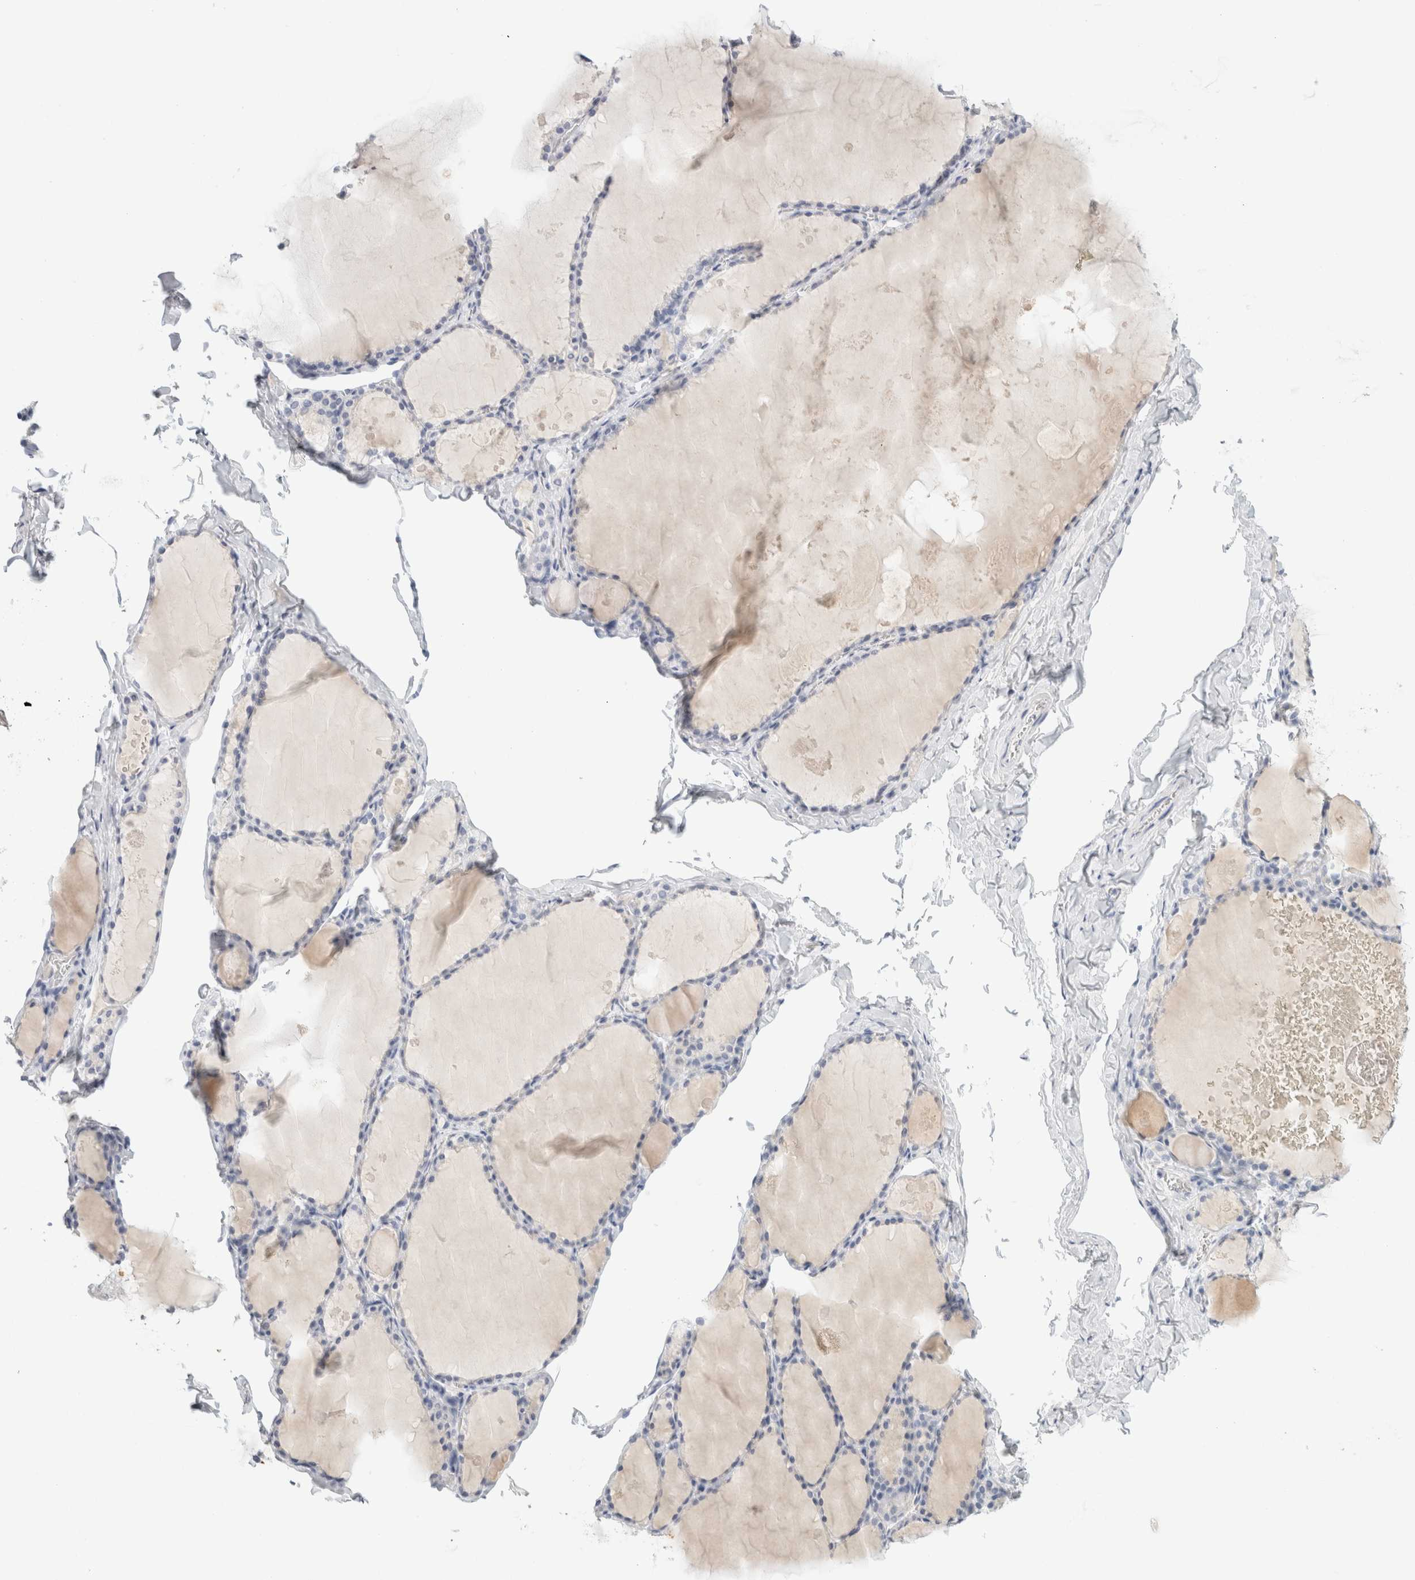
{"staining": {"intensity": "negative", "quantity": "none", "location": "none"}, "tissue": "thyroid gland", "cell_type": "Glandular cells", "image_type": "normal", "snomed": [{"axis": "morphology", "description": "Normal tissue, NOS"}, {"axis": "topography", "description": "Thyroid gland"}], "caption": "Immunohistochemical staining of unremarkable thyroid gland demonstrates no significant staining in glandular cells. Brightfield microscopy of immunohistochemistry stained with DAB (3,3'-diaminobenzidine) (brown) and hematoxylin (blue), captured at high magnification.", "gene": "RTN4", "patient": {"sex": "male", "age": 56}}